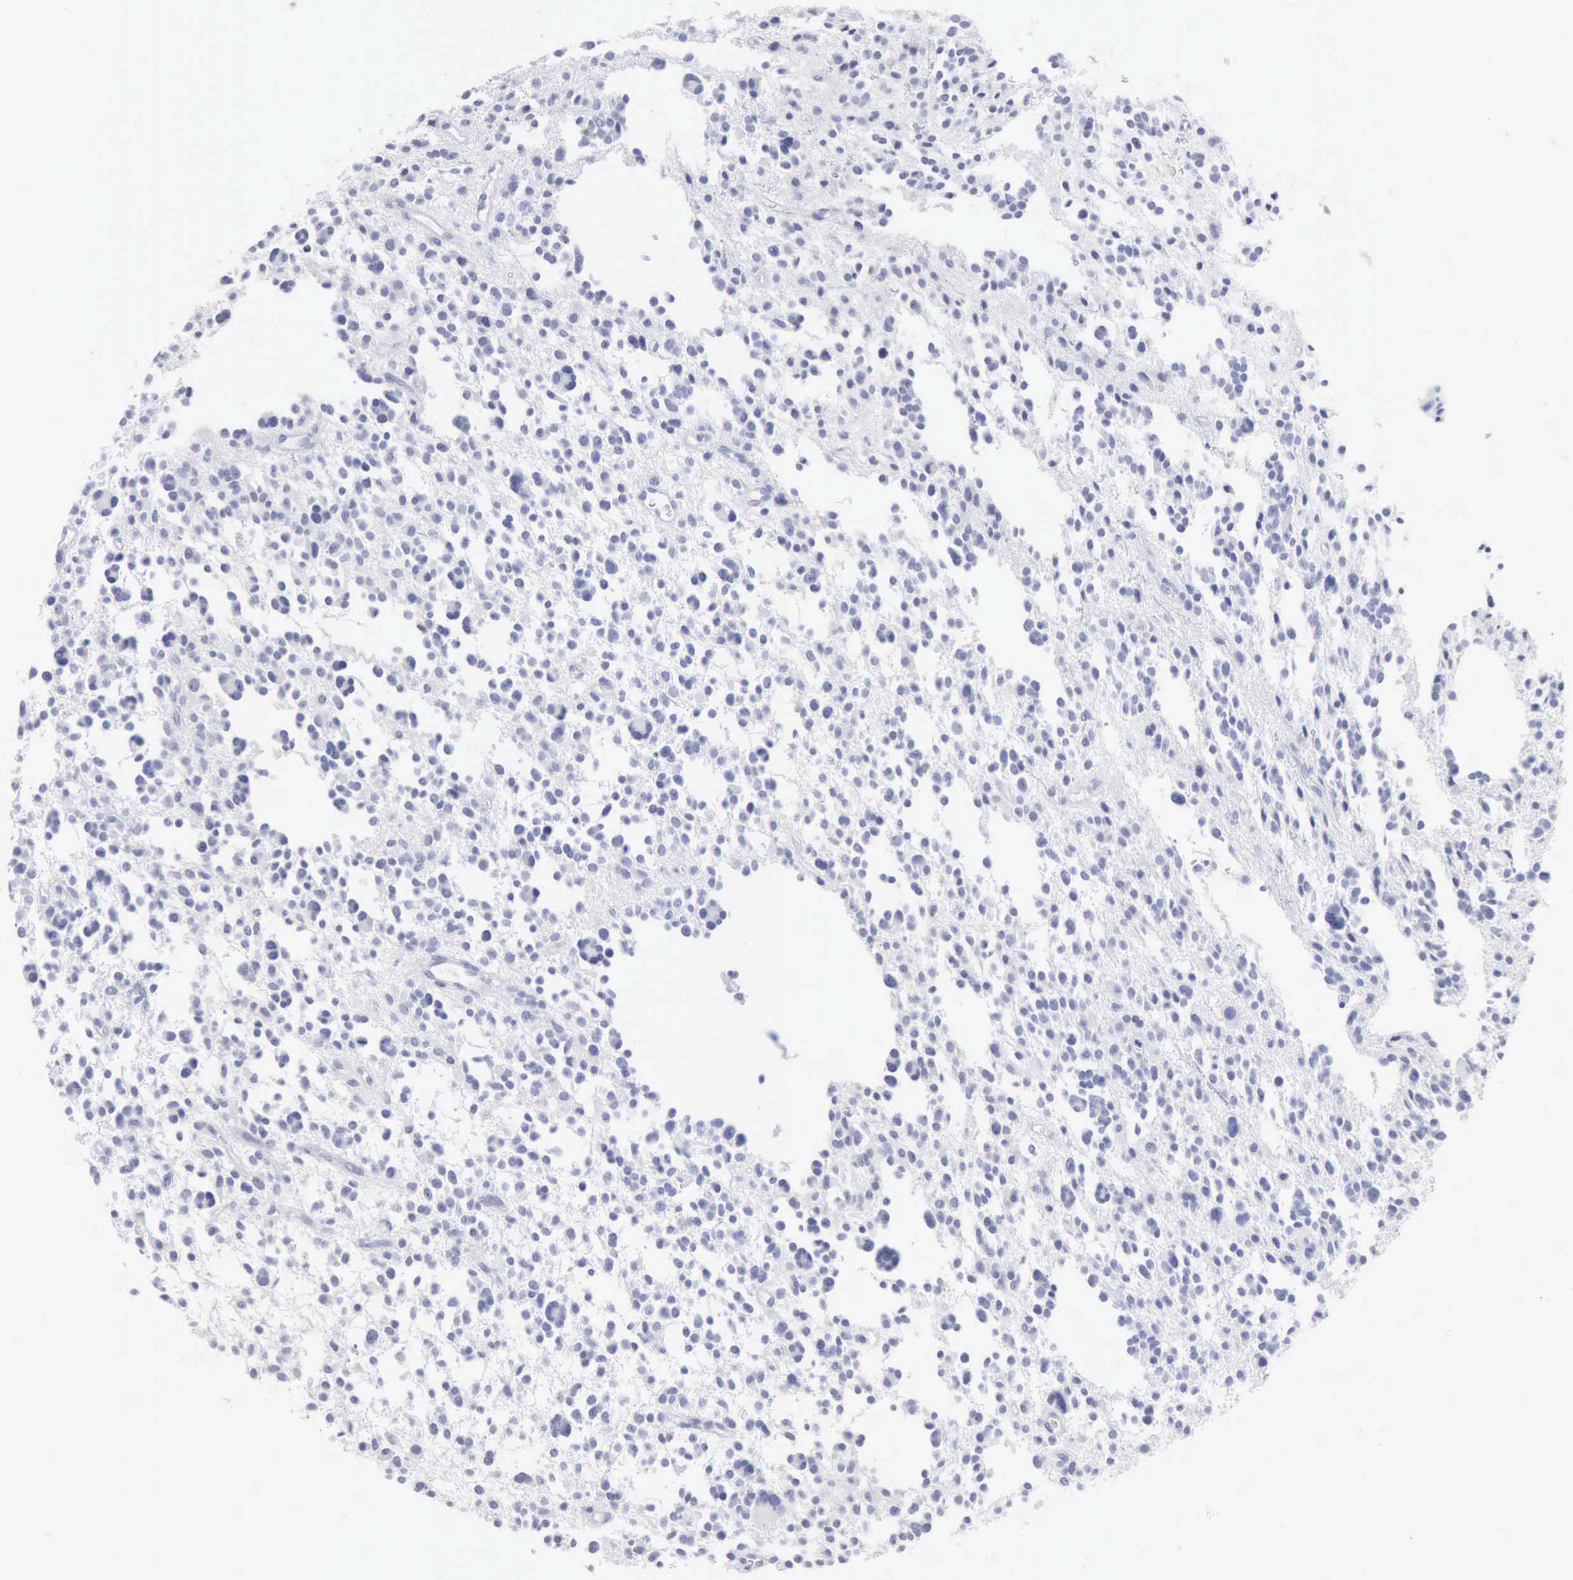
{"staining": {"intensity": "negative", "quantity": "none", "location": "none"}, "tissue": "glioma", "cell_type": "Tumor cells", "image_type": "cancer", "snomed": [{"axis": "morphology", "description": "Glioma, malignant, Low grade"}, {"axis": "topography", "description": "Brain"}], "caption": "This is a histopathology image of IHC staining of malignant glioma (low-grade), which shows no staining in tumor cells.", "gene": "CMA1", "patient": {"sex": "female", "age": 36}}